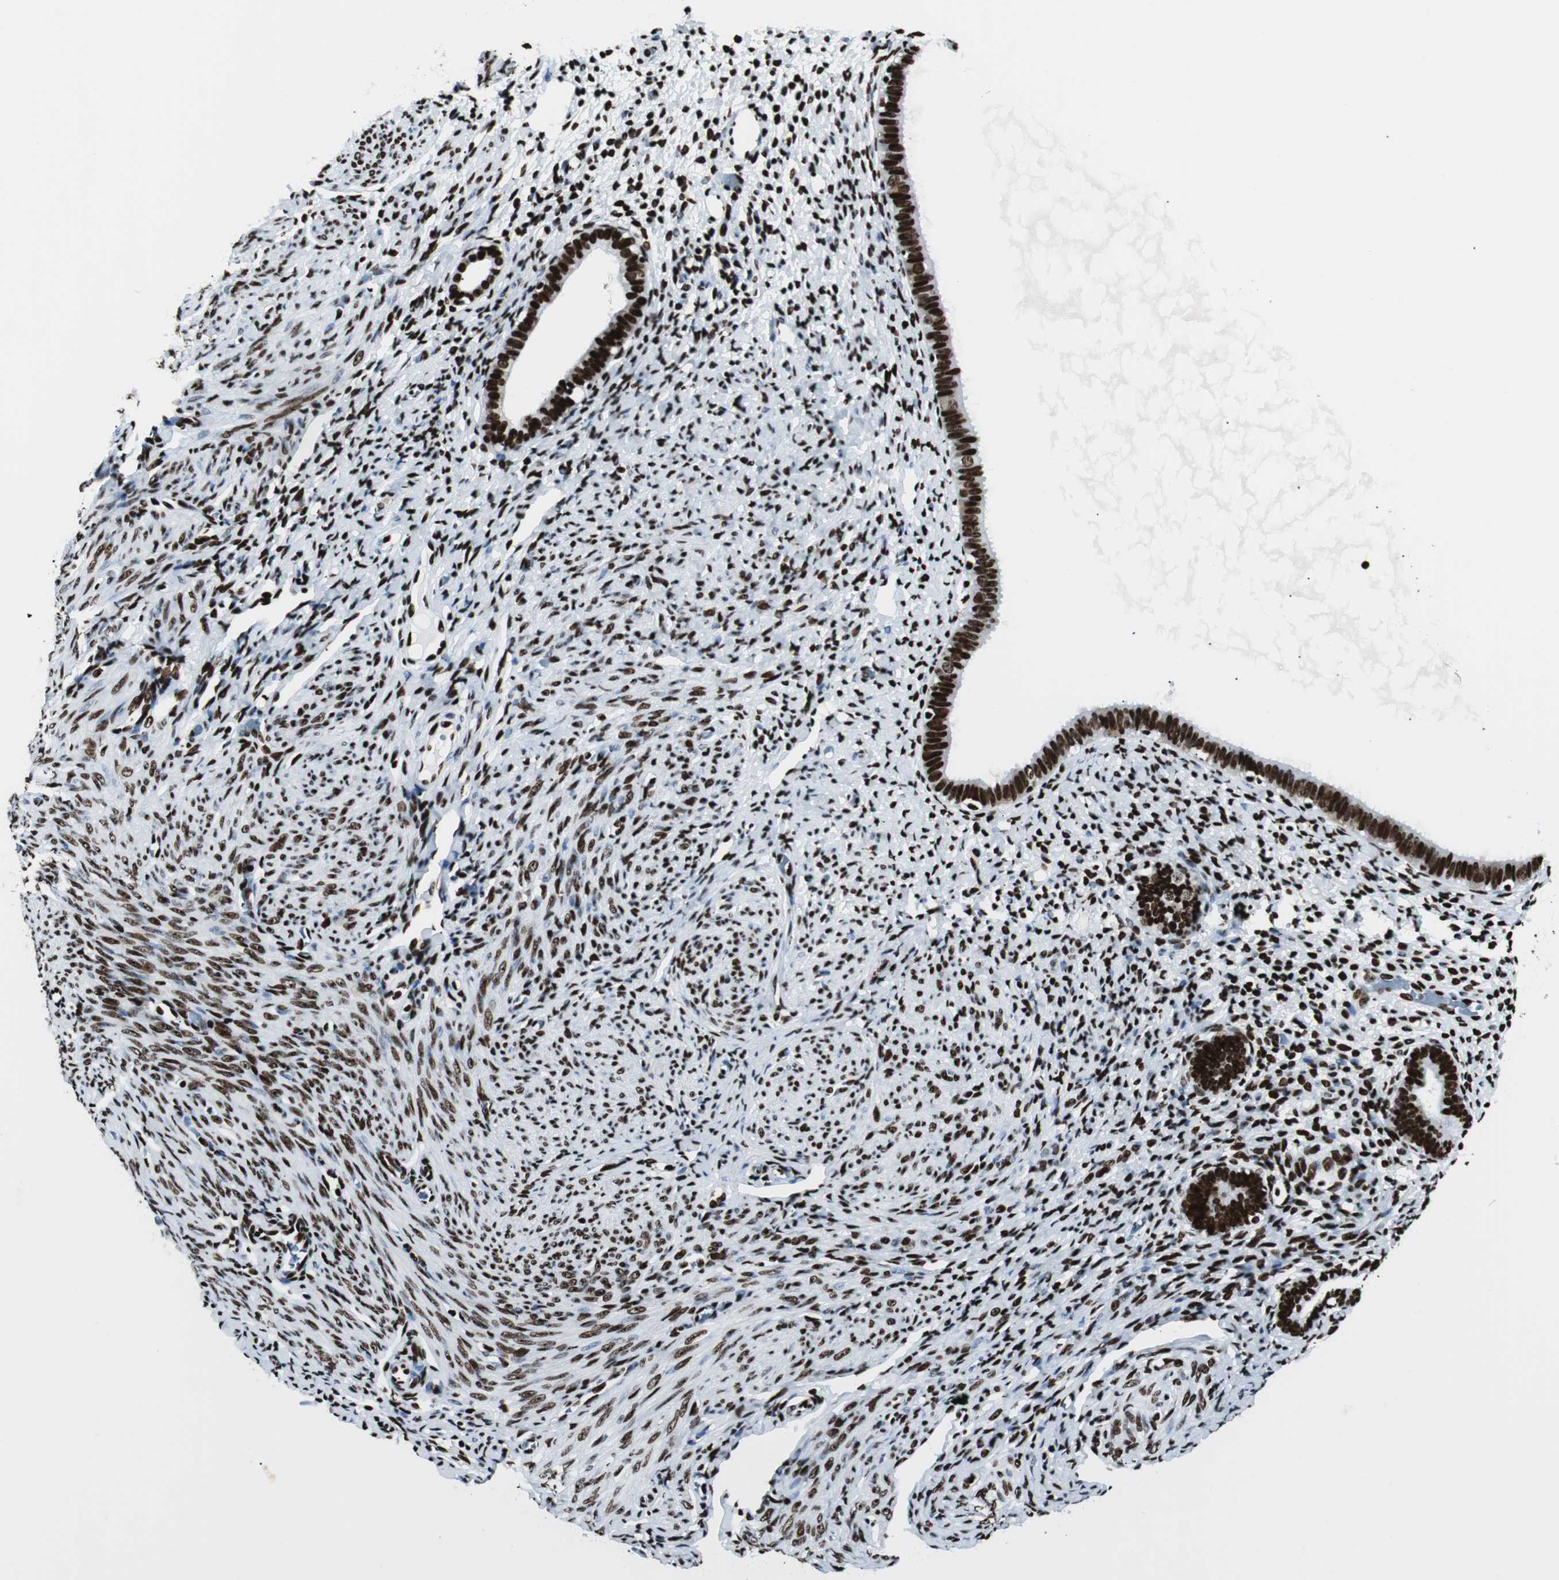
{"staining": {"intensity": "strong", "quantity": ">75%", "location": "nuclear"}, "tissue": "endometrium", "cell_type": "Cells in endometrial stroma", "image_type": "normal", "snomed": [{"axis": "morphology", "description": "Normal tissue, NOS"}, {"axis": "topography", "description": "Endometrium"}], "caption": "Endometrium stained with a brown dye shows strong nuclear positive expression in approximately >75% of cells in endometrial stroma.", "gene": "NCL", "patient": {"sex": "female", "age": 61}}